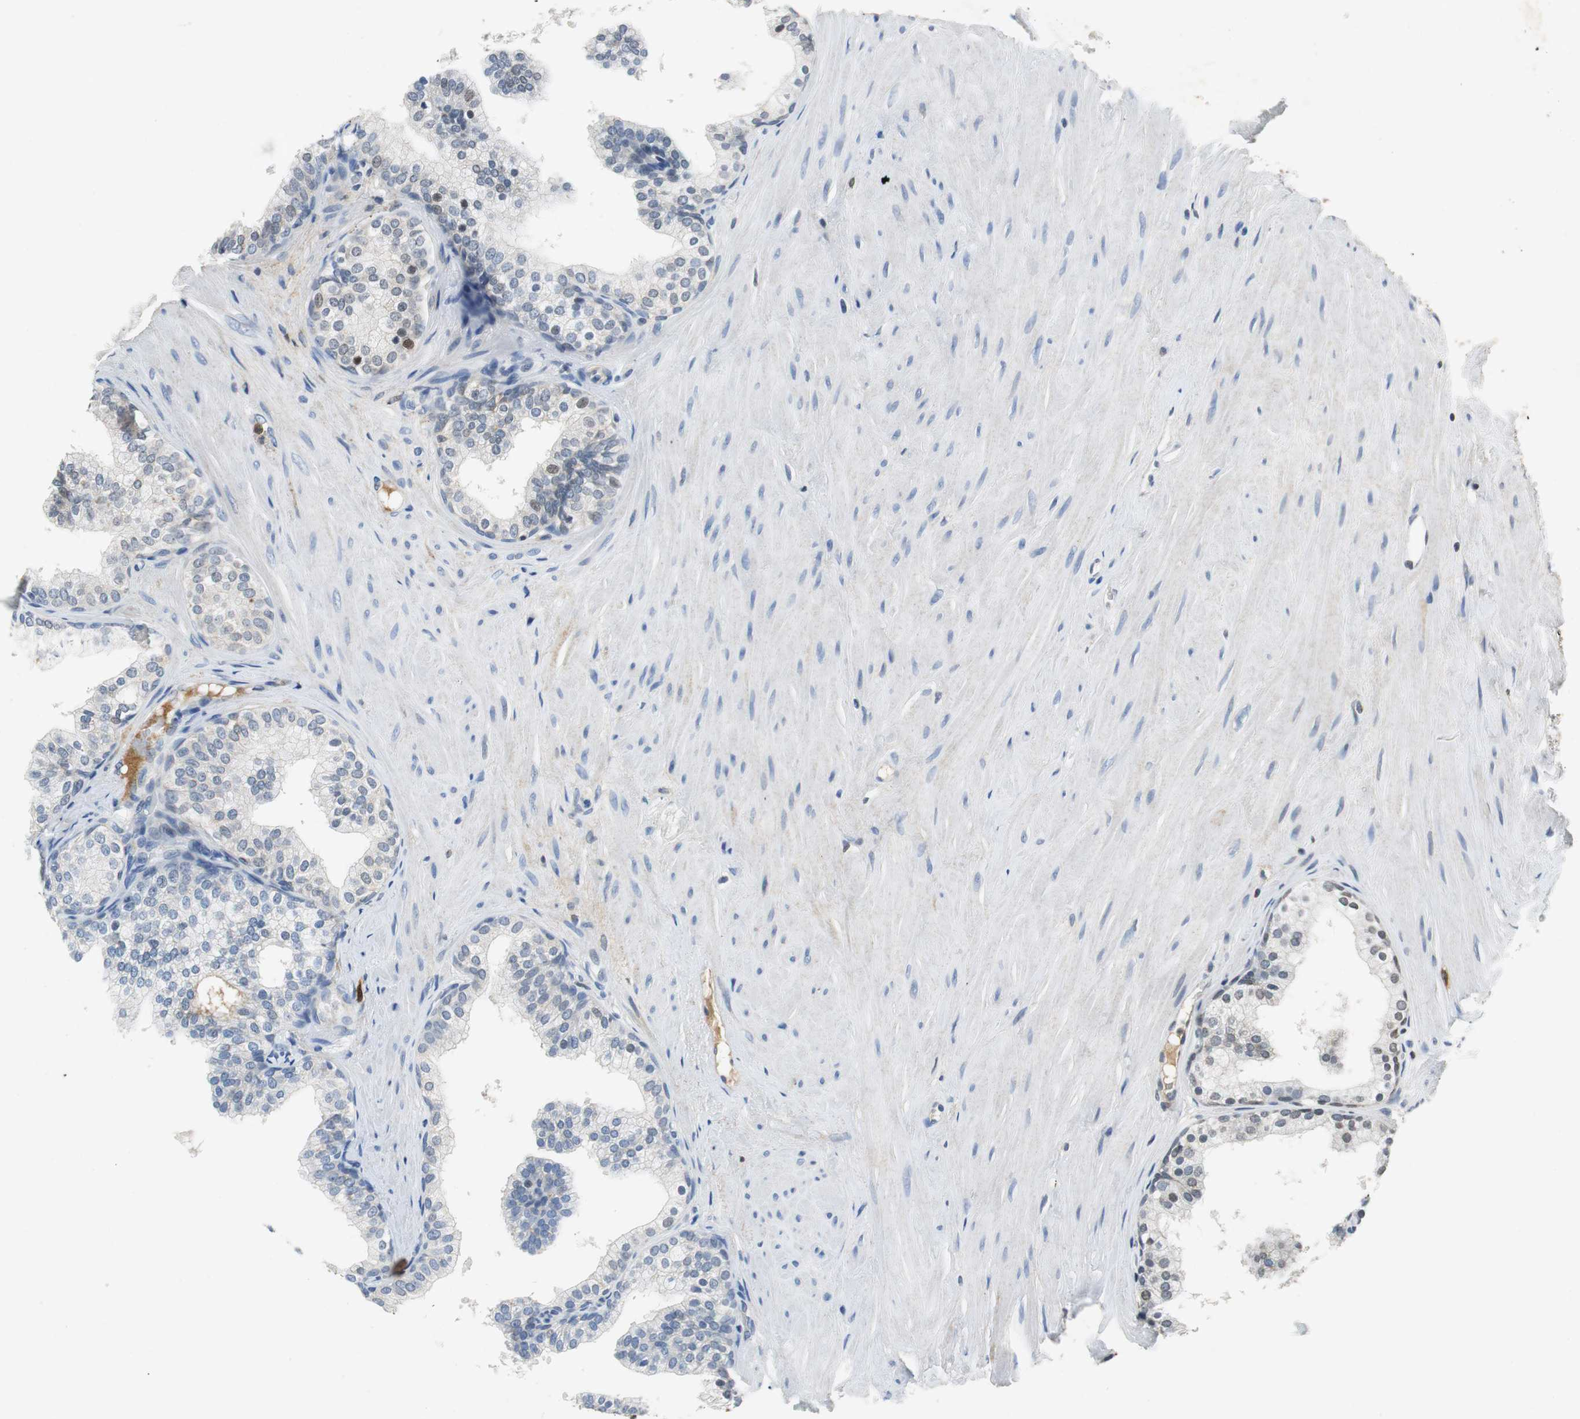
{"staining": {"intensity": "moderate", "quantity": "25%-75%", "location": "cytoplasmic/membranous,nuclear"}, "tissue": "prostate", "cell_type": "Glandular cells", "image_type": "normal", "snomed": [{"axis": "morphology", "description": "Normal tissue, NOS"}, {"axis": "topography", "description": "Prostate"}], "caption": "An image showing moderate cytoplasmic/membranous,nuclear expression in about 25%-75% of glandular cells in normal prostate, as visualized by brown immunohistochemical staining.", "gene": "ORM1", "patient": {"sex": "male", "age": 60}}